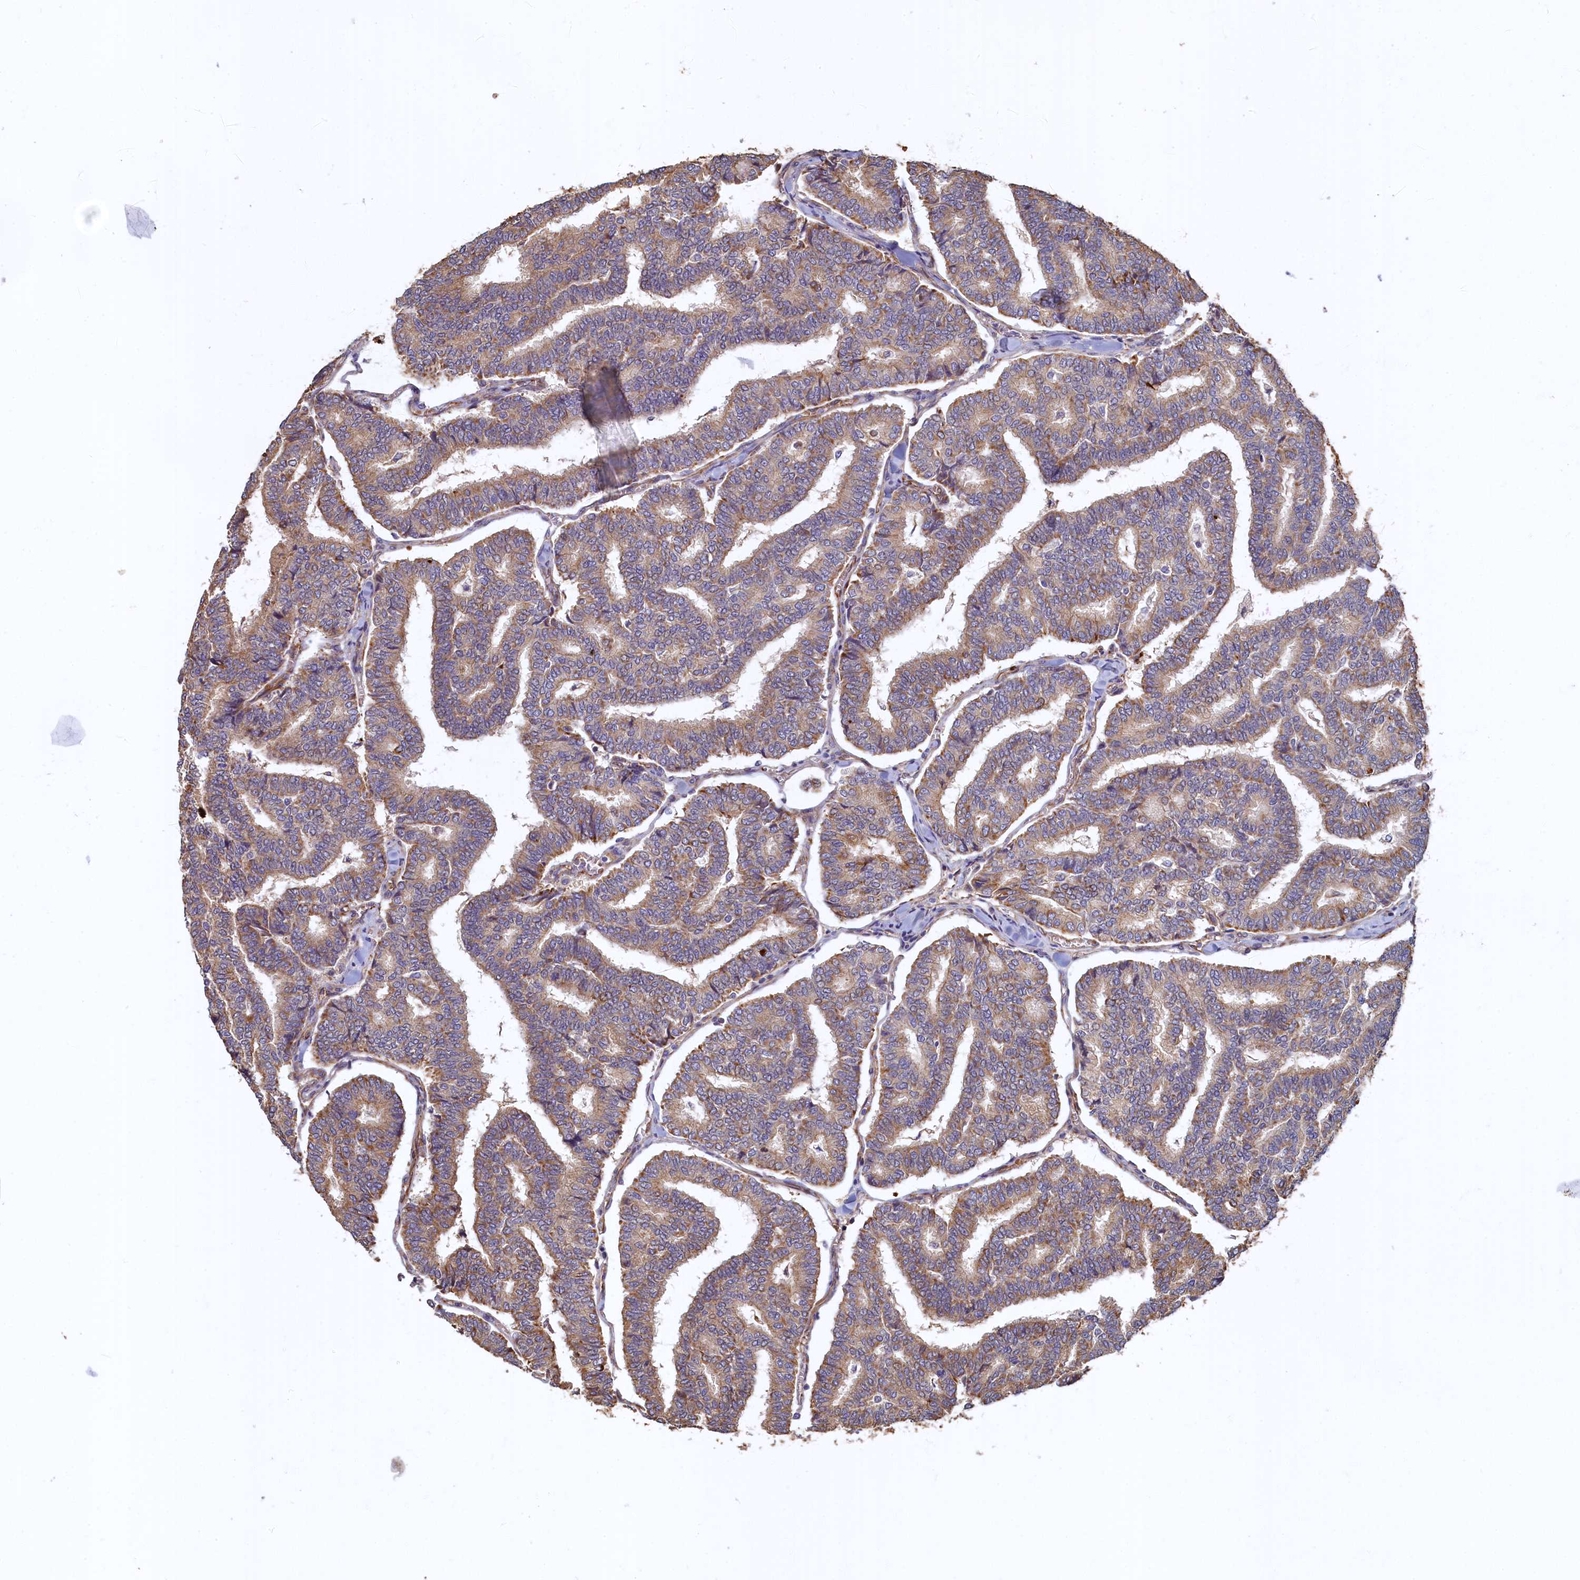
{"staining": {"intensity": "moderate", "quantity": ">75%", "location": "cytoplasmic/membranous"}, "tissue": "thyroid cancer", "cell_type": "Tumor cells", "image_type": "cancer", "snomed": [{"axis": "morphology", "description": "Papillary adenocarcinoma, NOS"}, {"axis": "topography", "description": "Thyroid gland"}], "caption": "A histopathology image showing moderate cytoplasmic/membranous positivity in approximately >75% of tumor cells in thyroid cancer (papillary adenocarcinoma), as visualized by brown immunohistochemical staining.", "gene": "LRRC57", "patient": {"sex": "female", "age": 35}}